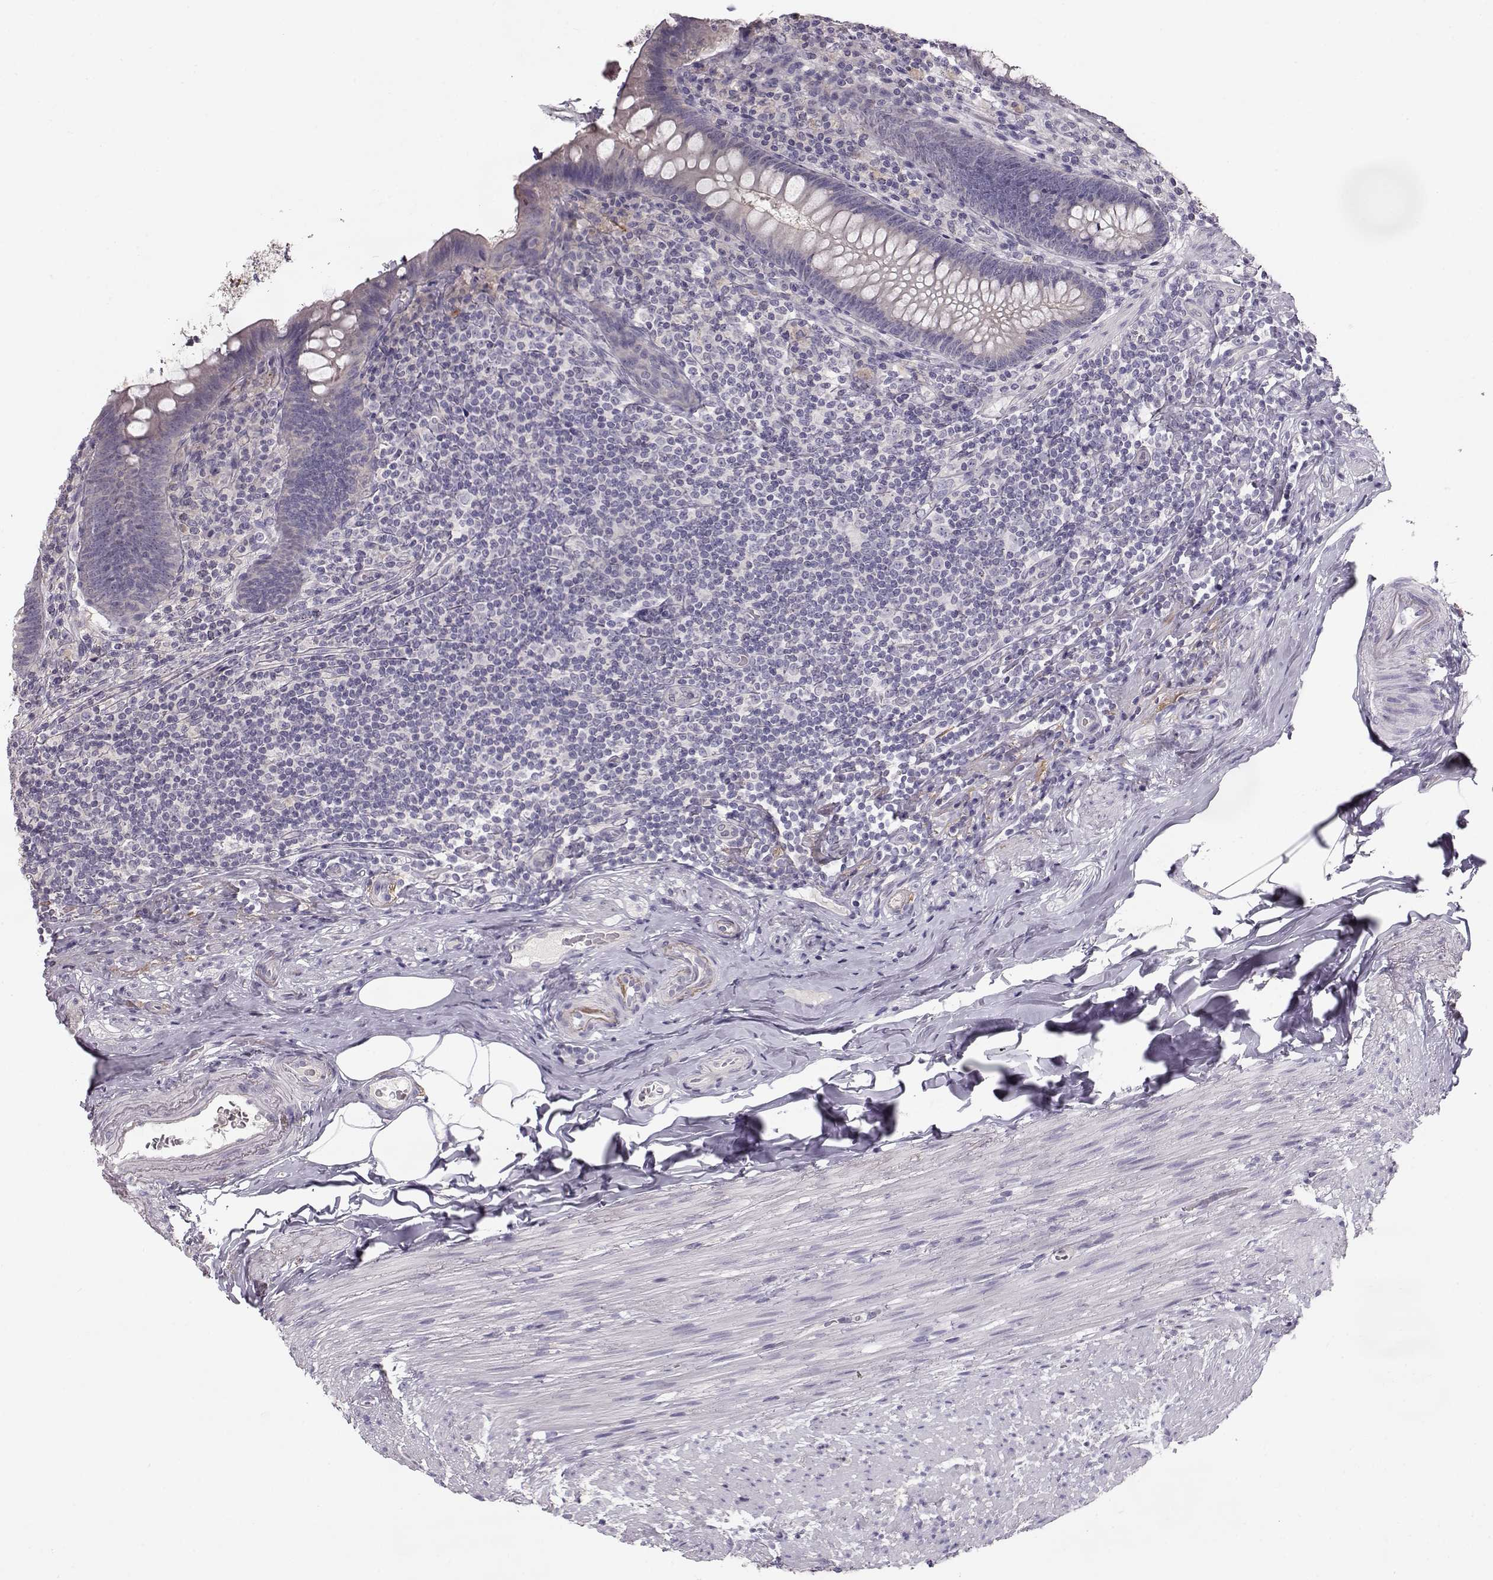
{"staining": {"intensity": "negative", "quantity": "none", "location": "none"}, "tissue": "appendix", "cell_type": "Glandular cells", "image_type": "normal", "snomed": [{"axis": "morphology", "description": "Normal tissue, NOS"}, {"axis": "topography", "description": "Appendix"}], "caption": "Human appendix stained for a protein using IHC exhibits no positivity in glandular cells.", "gene": "GRK1", "patient": {"sex": "male", "age": 47}}